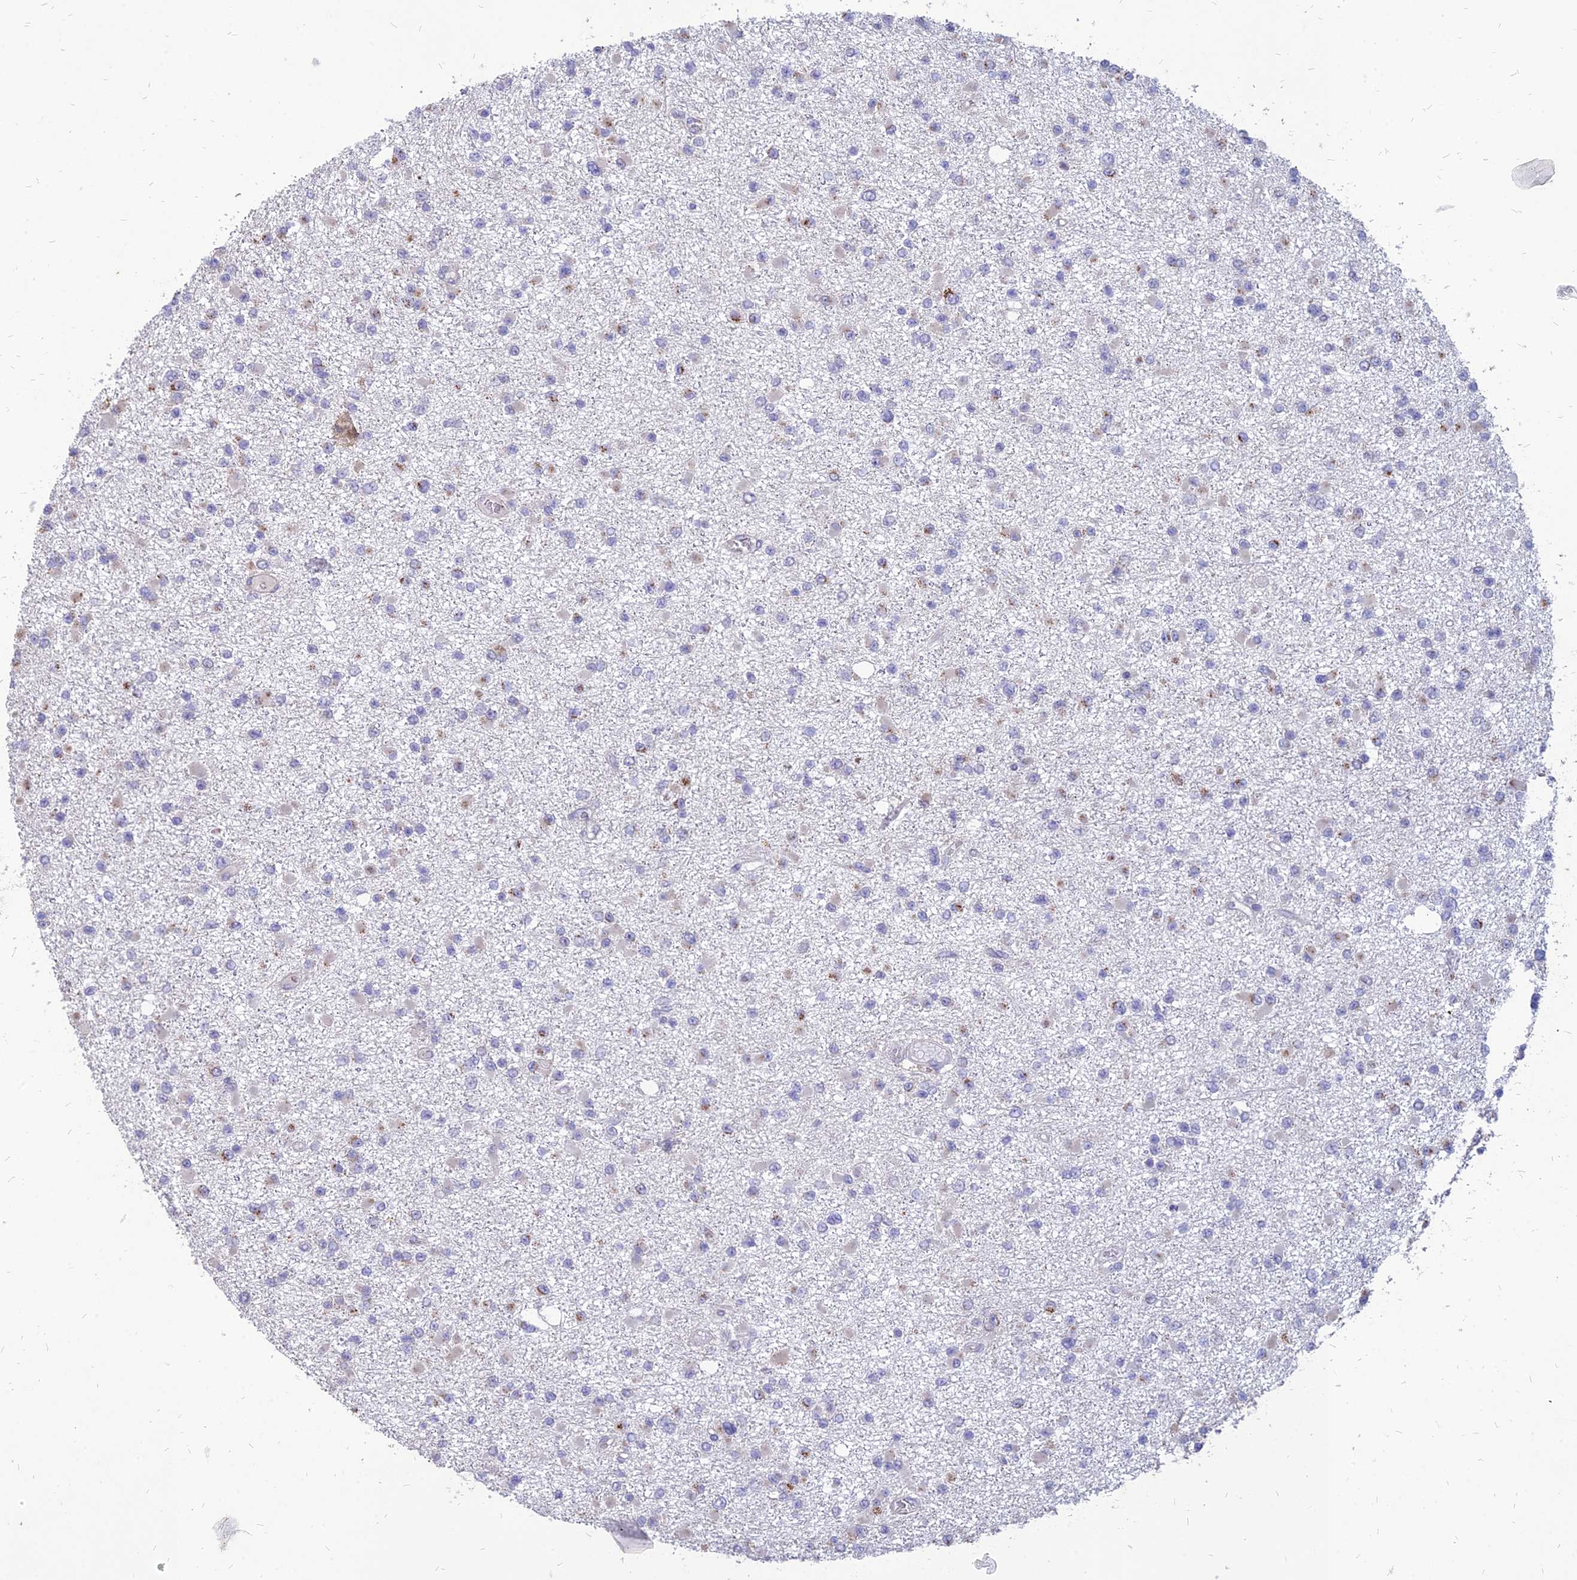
{"staining": {"intensity": "moderate", "quantity": "<25%", "location": "cytoplasmic/membranous"}, "tissue": "glioma", "cell_type": "Tumor cells", "image_type": "cancer", "snomed": [{"axis": "morphology", "description": "Glioma, malignant, Low grade"}, {"axis": "topography", "description": "Brain"}], "caption": "Protein staining by immunohistochemistry displays moderate cytoplasmic/membranous positivity in approximately <25% of tumor cells in glioma. The protein is stained brown, and the nuclei are stained in blue (DAB IHC with brightfield microscopy, high magnification).", "gene": "ST3GAL6", "patient": {"sex": "female", "age": 22}}